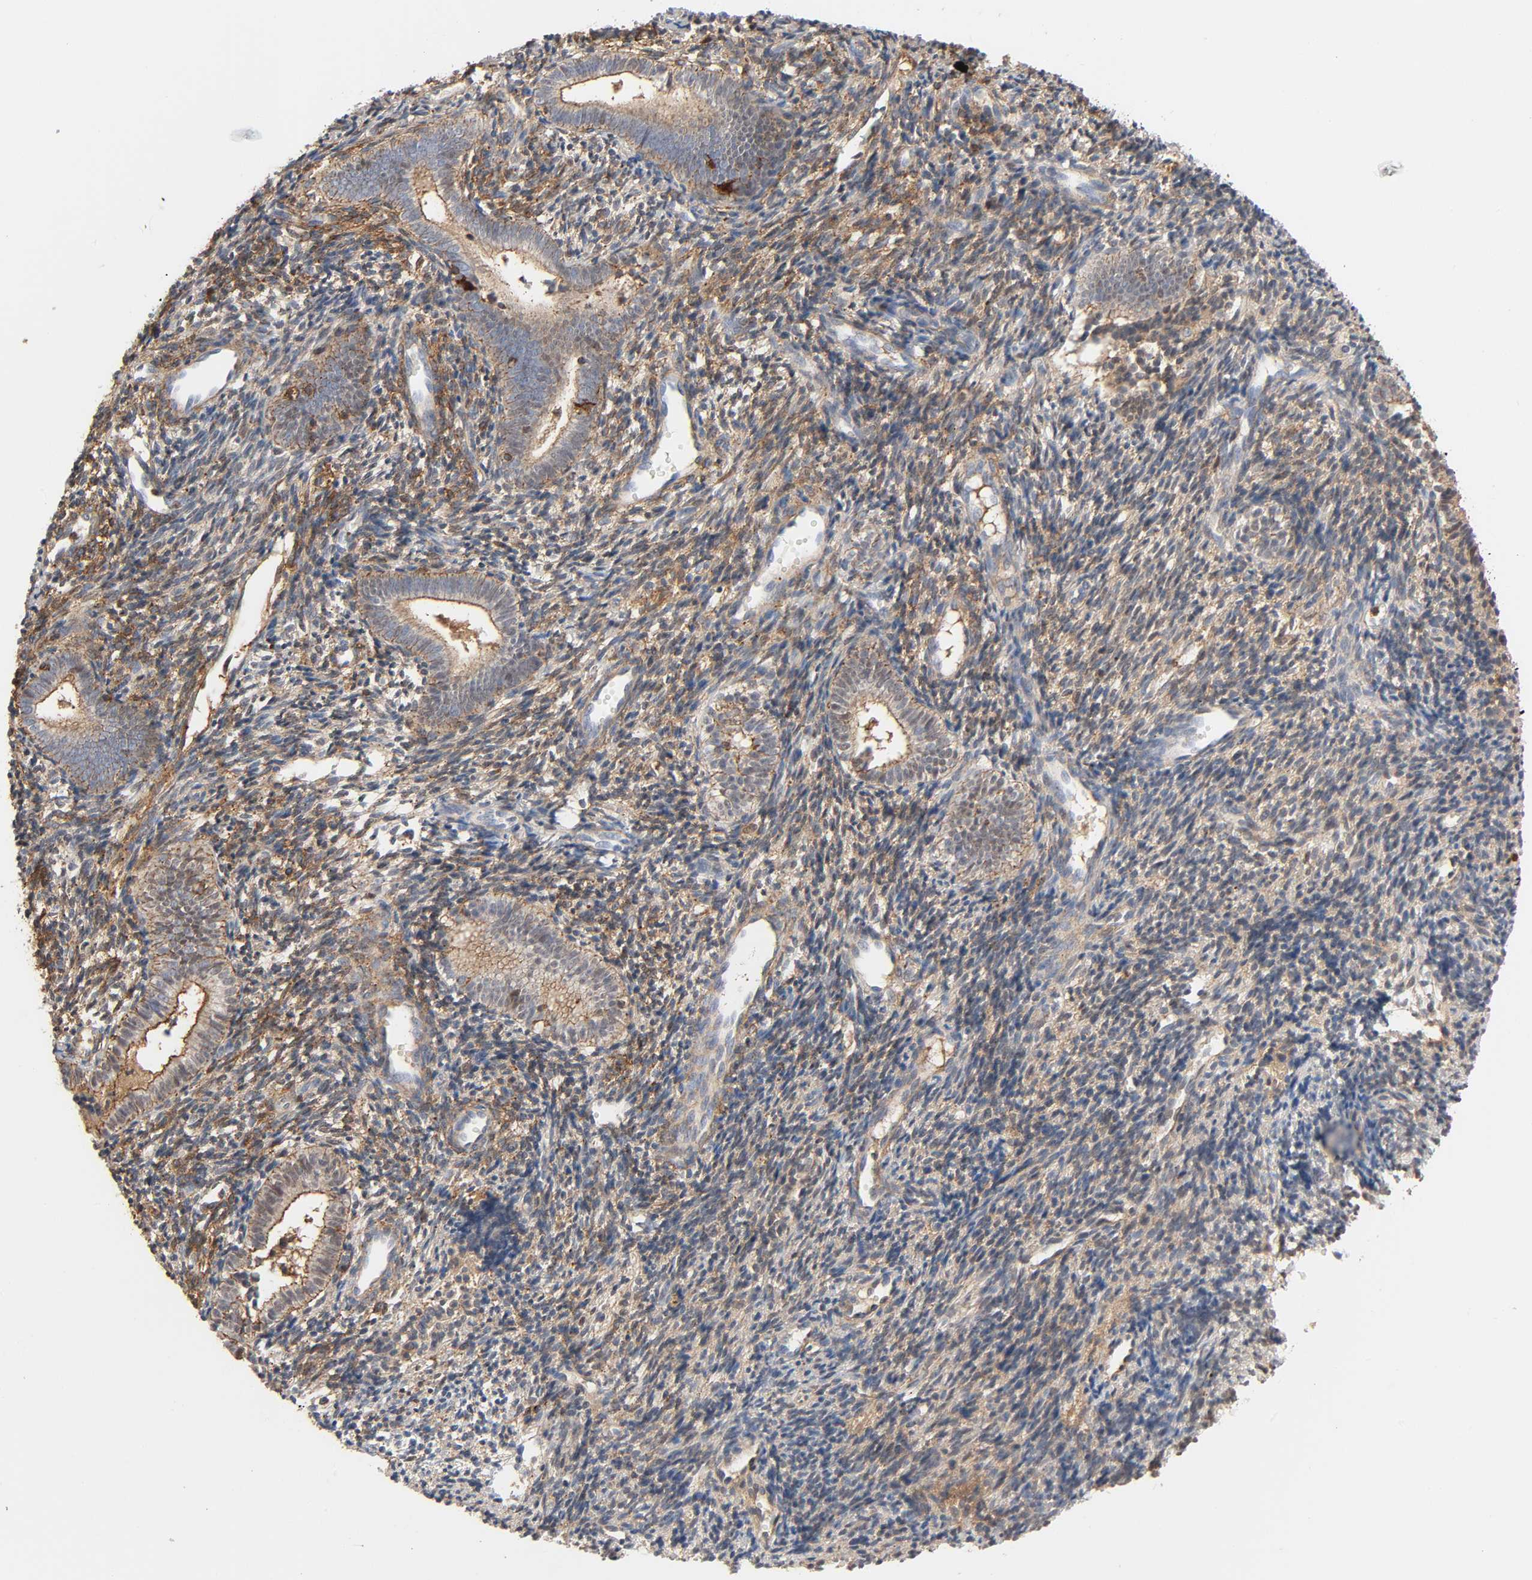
{"staining": {"intensity": "moderate", "quantity": ">75%", "location": "cytoplasmic/membranous"}, "tissue": "endometrium", "cell_type": "Cells in endometrial stroma", "image_type": "normal", "snomed": [{"axis": "morphology", "description": "Normal tissue, NOS"}, {"axis": "topography", "description": "Uterus"}, {"axis": "topography", "description": "Endometrium"}], "caption": "IHC histopathology image of normal human endometrium stained for a protein (brown), which demonstrates medium levels of moderate cytoplasmic/membranous positivity in approximately >75% of cells in endometrial stroma.", "gene": "BIN1", "patient": {"sex": "female", "age": 33}}